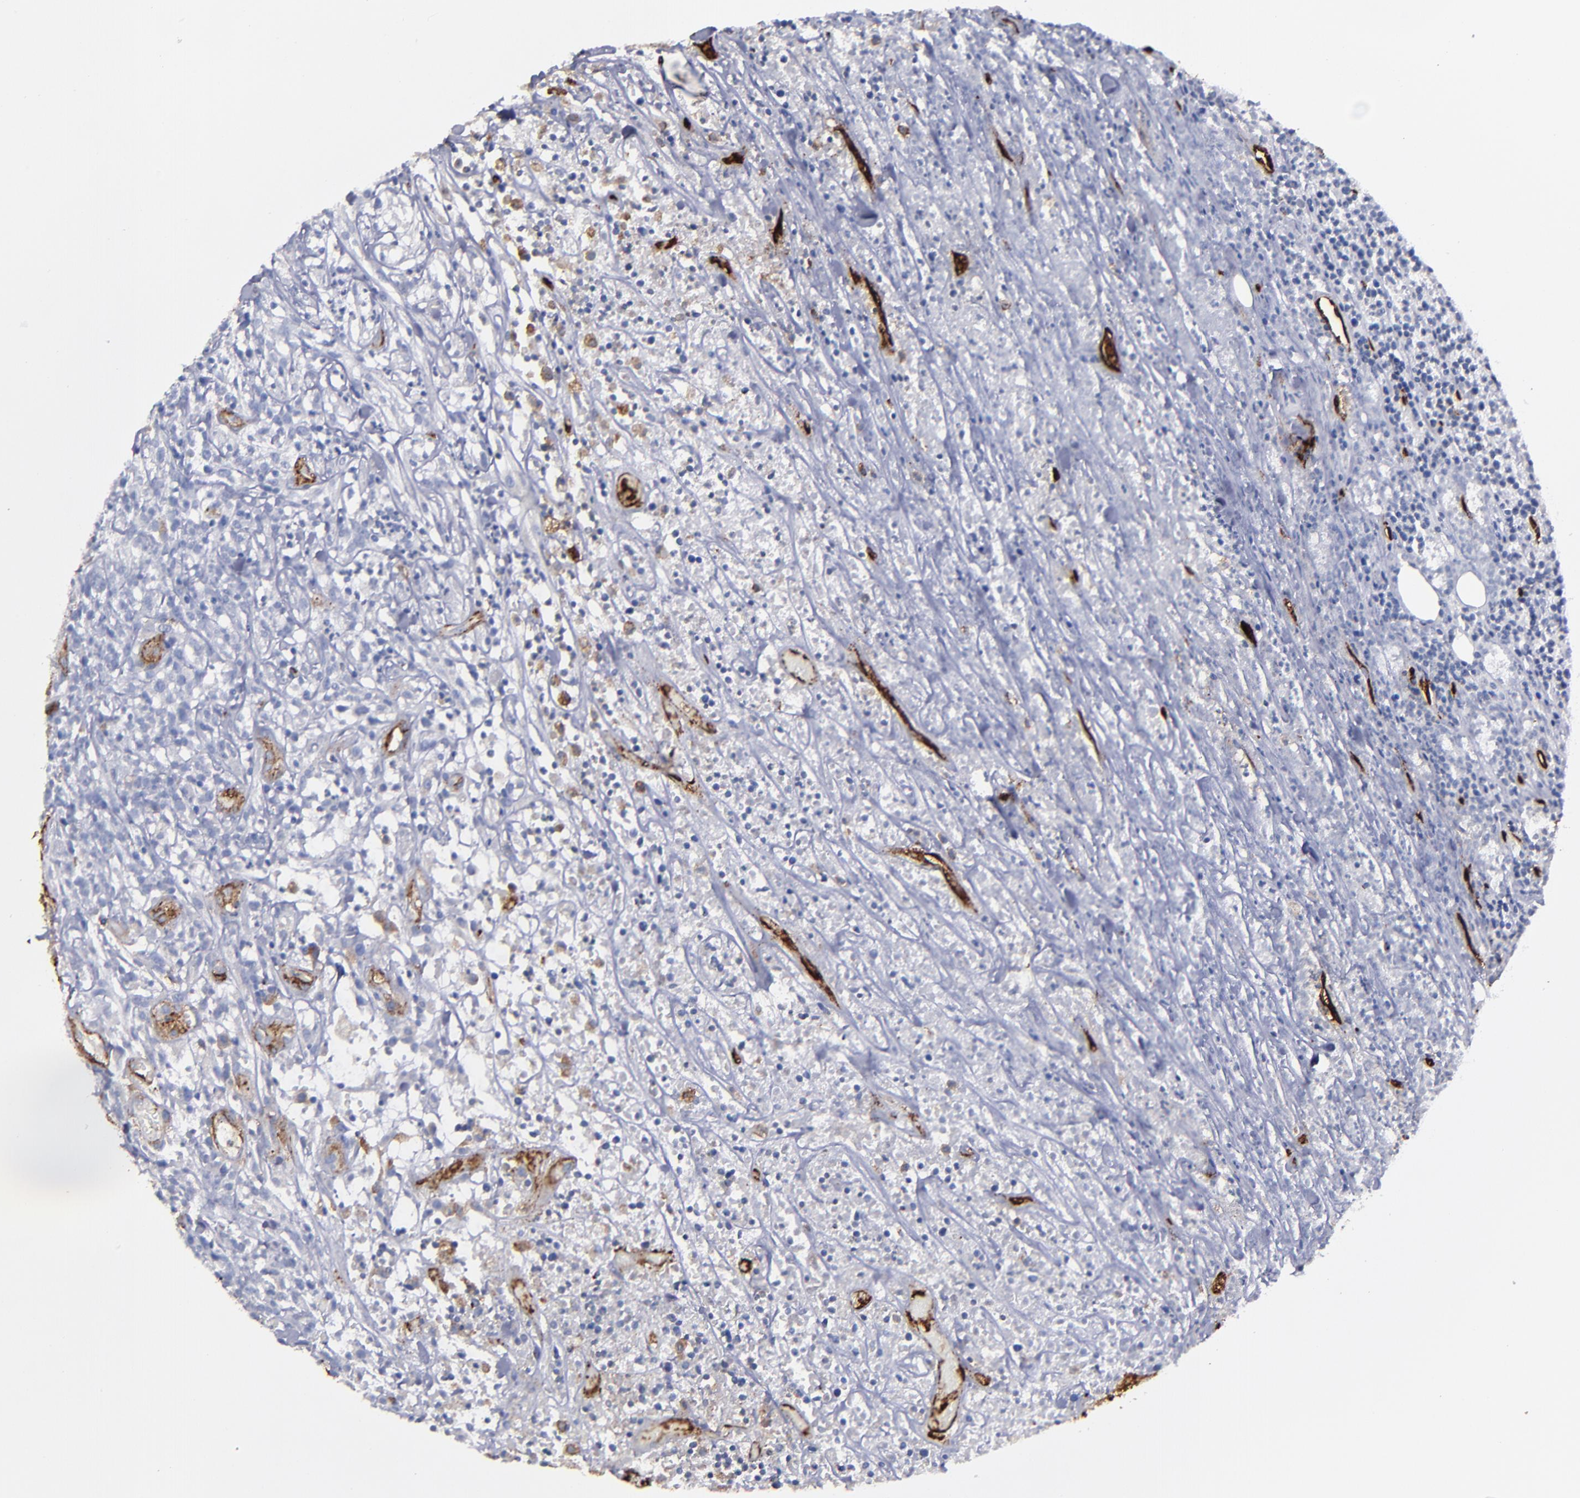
{"staining": {"intensity": "negative", "quantity": "none", "location": "none"}, "tissue": "lymphoma", "cell_type": "Tumor cells", "image_type": "cancer", "snomed": [{"axis": "morphology", "description": "Malignant lymphoma, non-Hodgkin's type, High grade"}, {"axis": "topography", "description": "Lymph node"}], "caption": "This is an immunohistochemistry (IHC) micrograph of malignant lymphoma, non-Hodgkin's type (high-grade). There is no staining in tumor cells.", "gene": "CD36", "patient": {"sex": "female", "age": 73}}